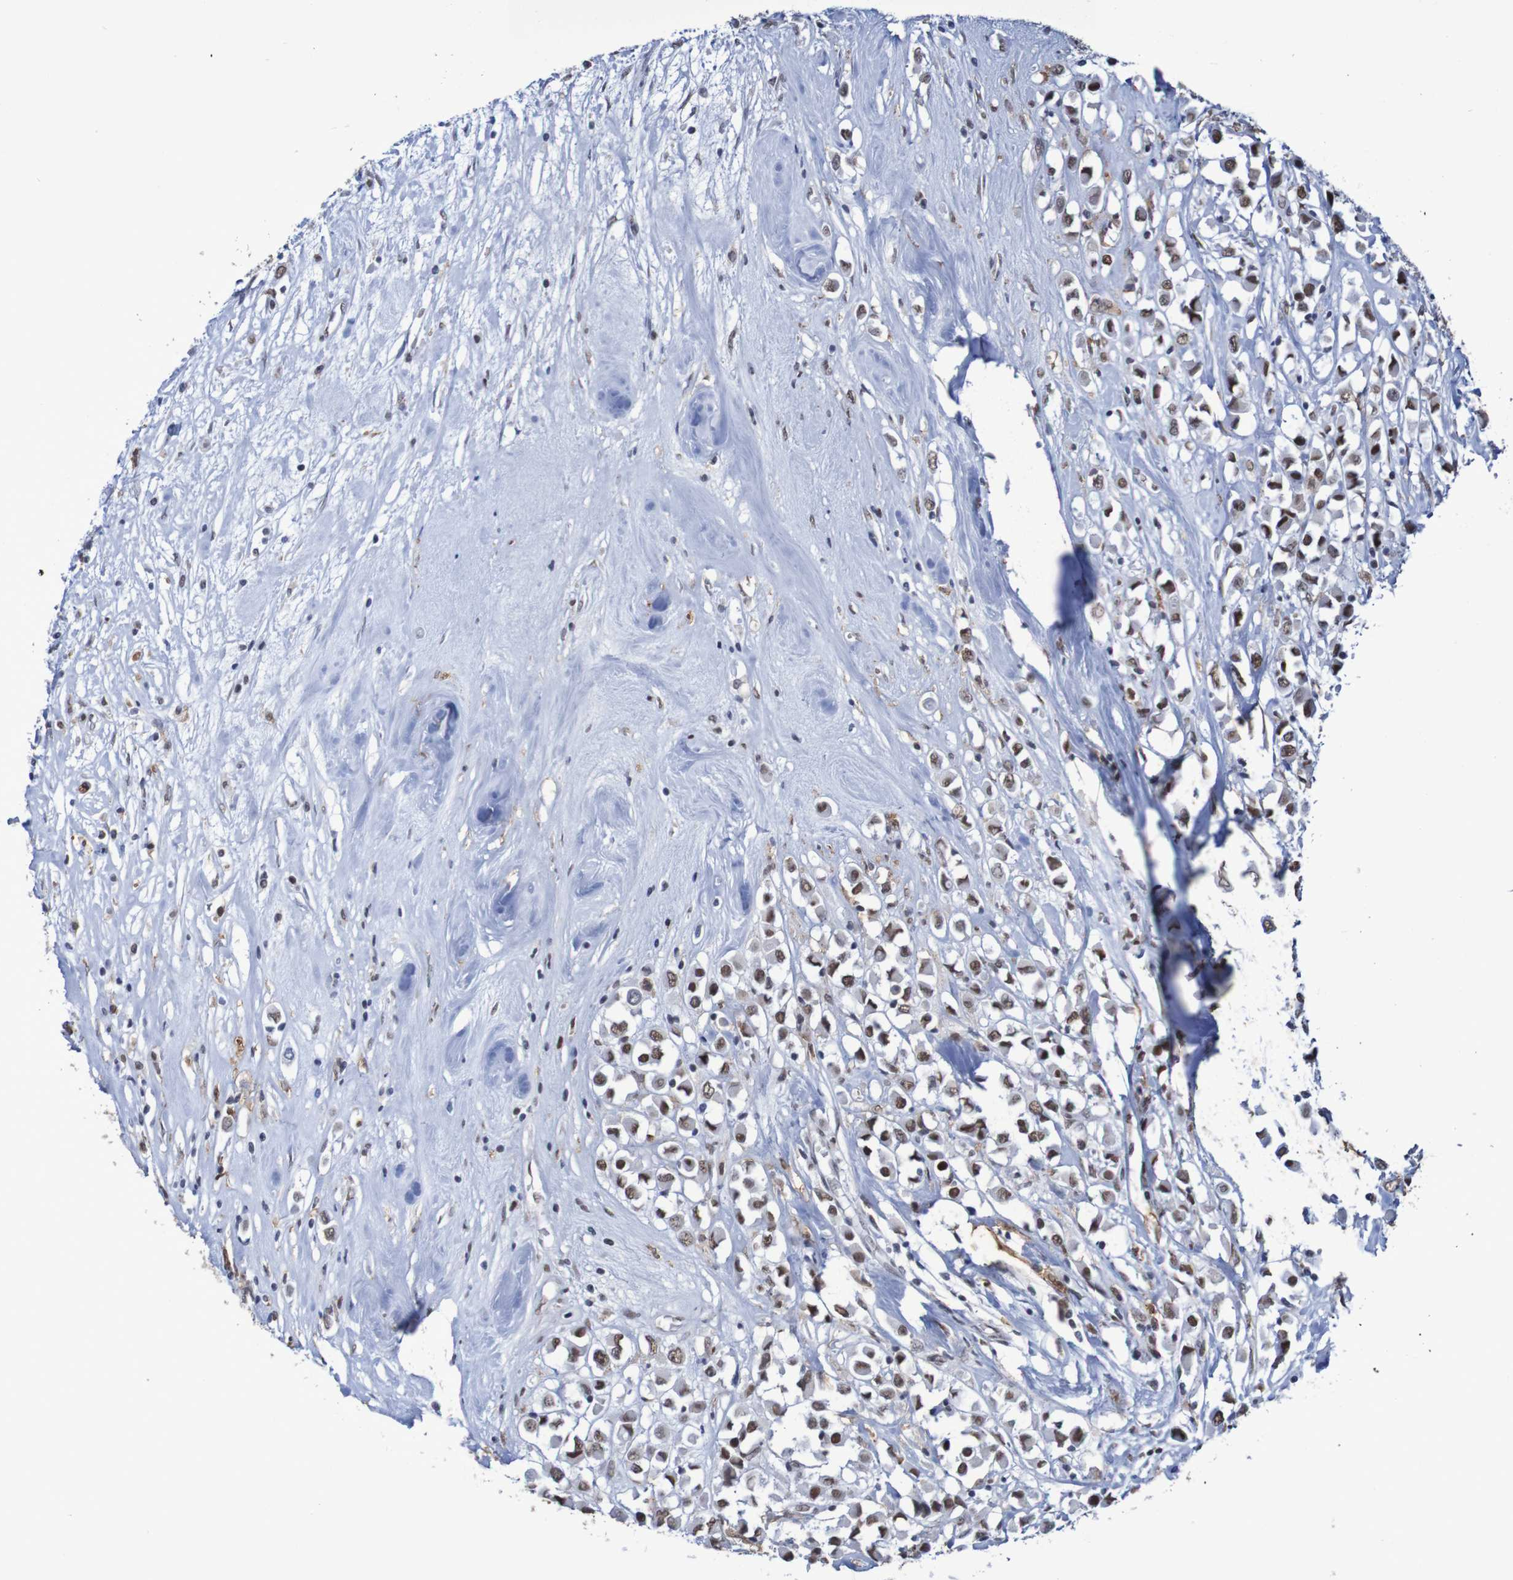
{"staining": {"intensity": "moderate", "quantity": ">75%", "location": "nuclear"}, "tissue": "breast cancer", "cell_type": "Tumor cells", "image_type": "cancer", "snomed": [{"axis": "morphology", "description": "Duct carcinoma"}, {"axis": "topography", "description": "Breast"}], "caption": "This micrograph demonstrates immunohistochemistry staining of human breast cancer (intraductal carcinoma), with medium moderate nuclear positivity in about >75% of tumor cells.", "gene": "MRTFB", "patient": {"sex": "female", "age": 61}}